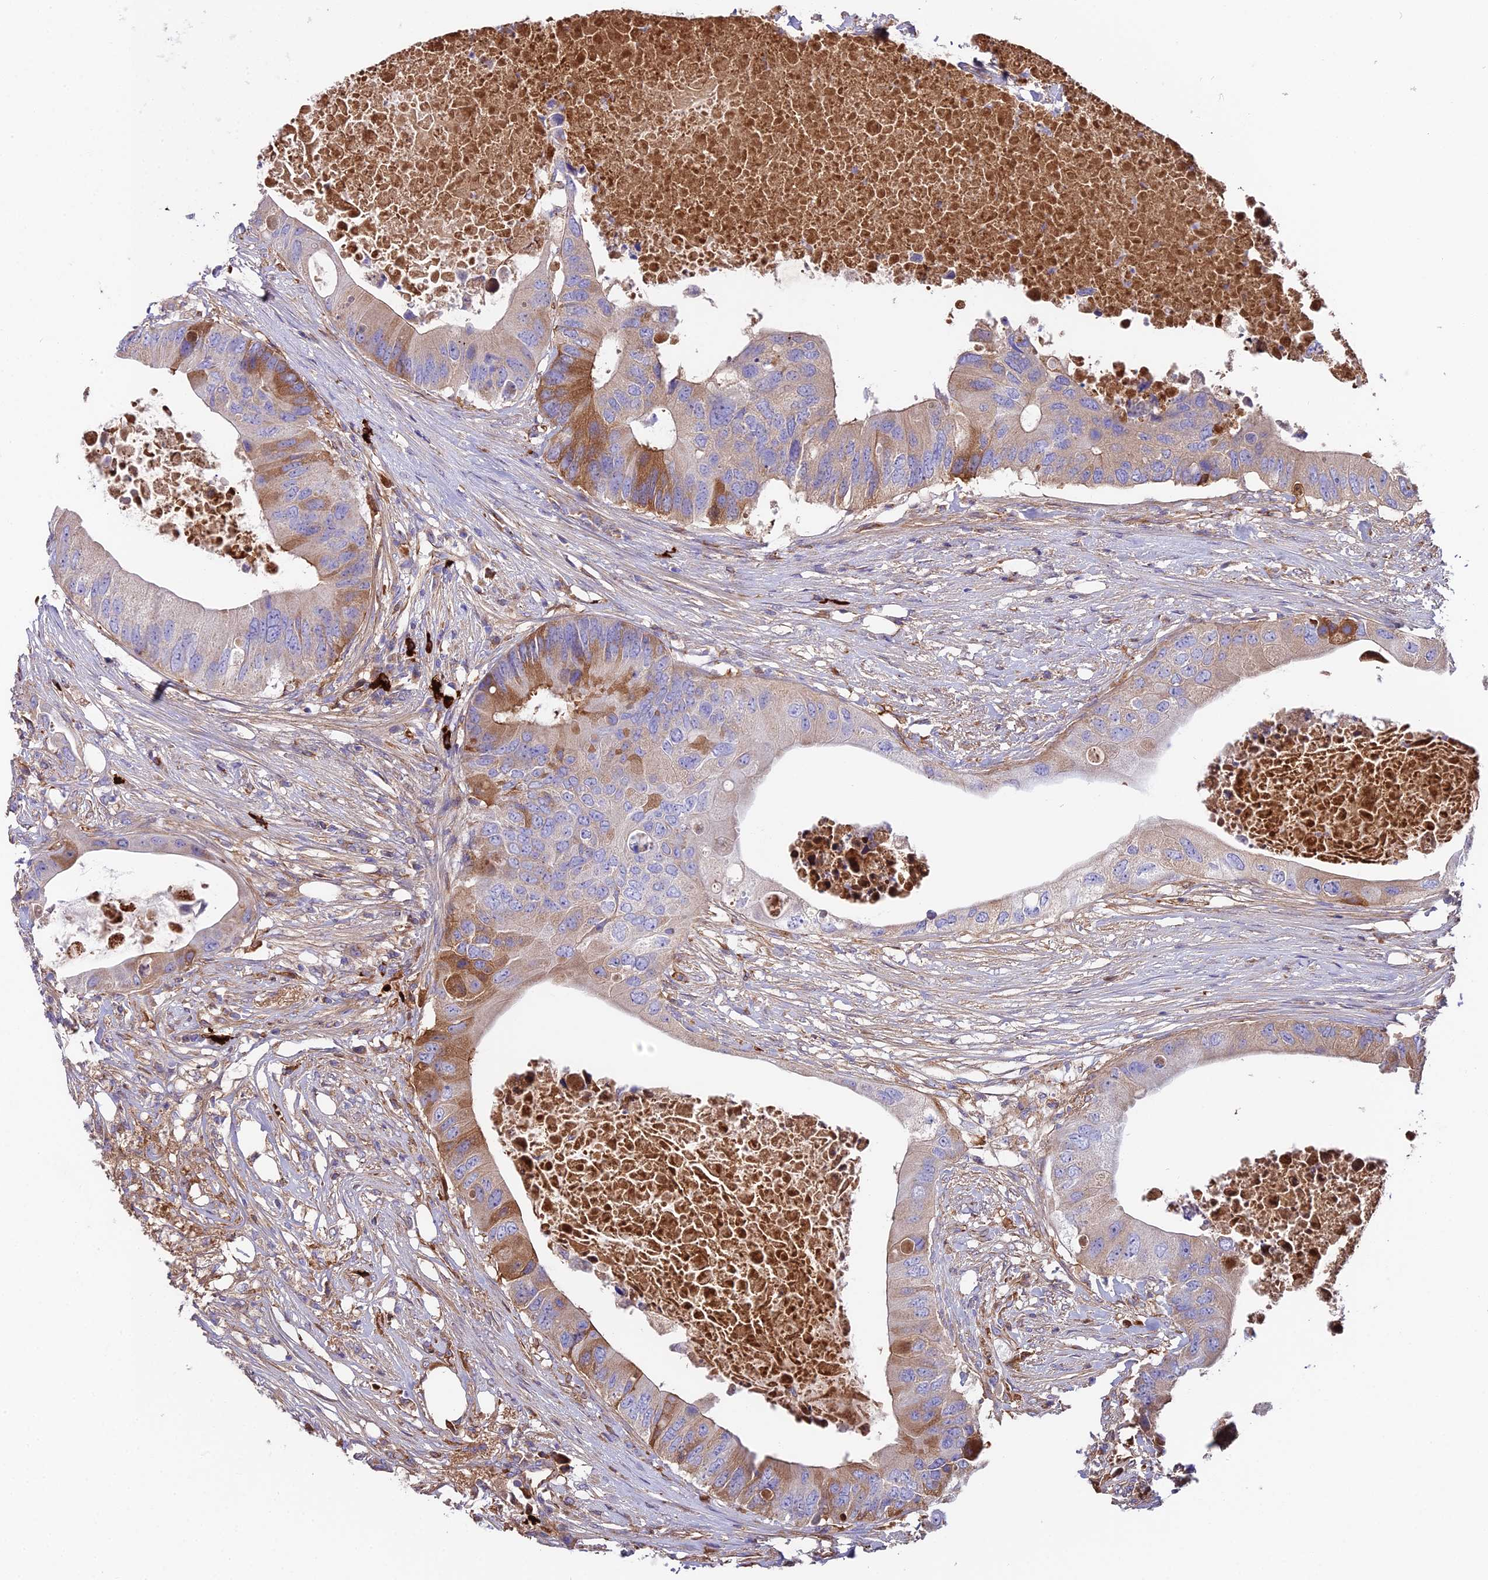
{"staining": {"intensity": "moderate", "quantity": "<25%", "location": "cytoplasmic/membranous"}, "tissue": "colorectal cancer", "cell_type": "Tumor cells", "image_type": "cancer", "snomed": [{"axis": "morphology", "description": "Adenocarcinoma, NOS"}, {"axis": "topography", "description": "Colon"}], "caption": "A high-resolution histopathology image shows immunohistochemistry (IHC) staining of colorectal adenocarcinoma, which exhibits moderate cytoplasmic/membranous expression in about <25% of tumor cells.", "gene": "BEX4", "patient": {"sex": "male", "age": 71}}